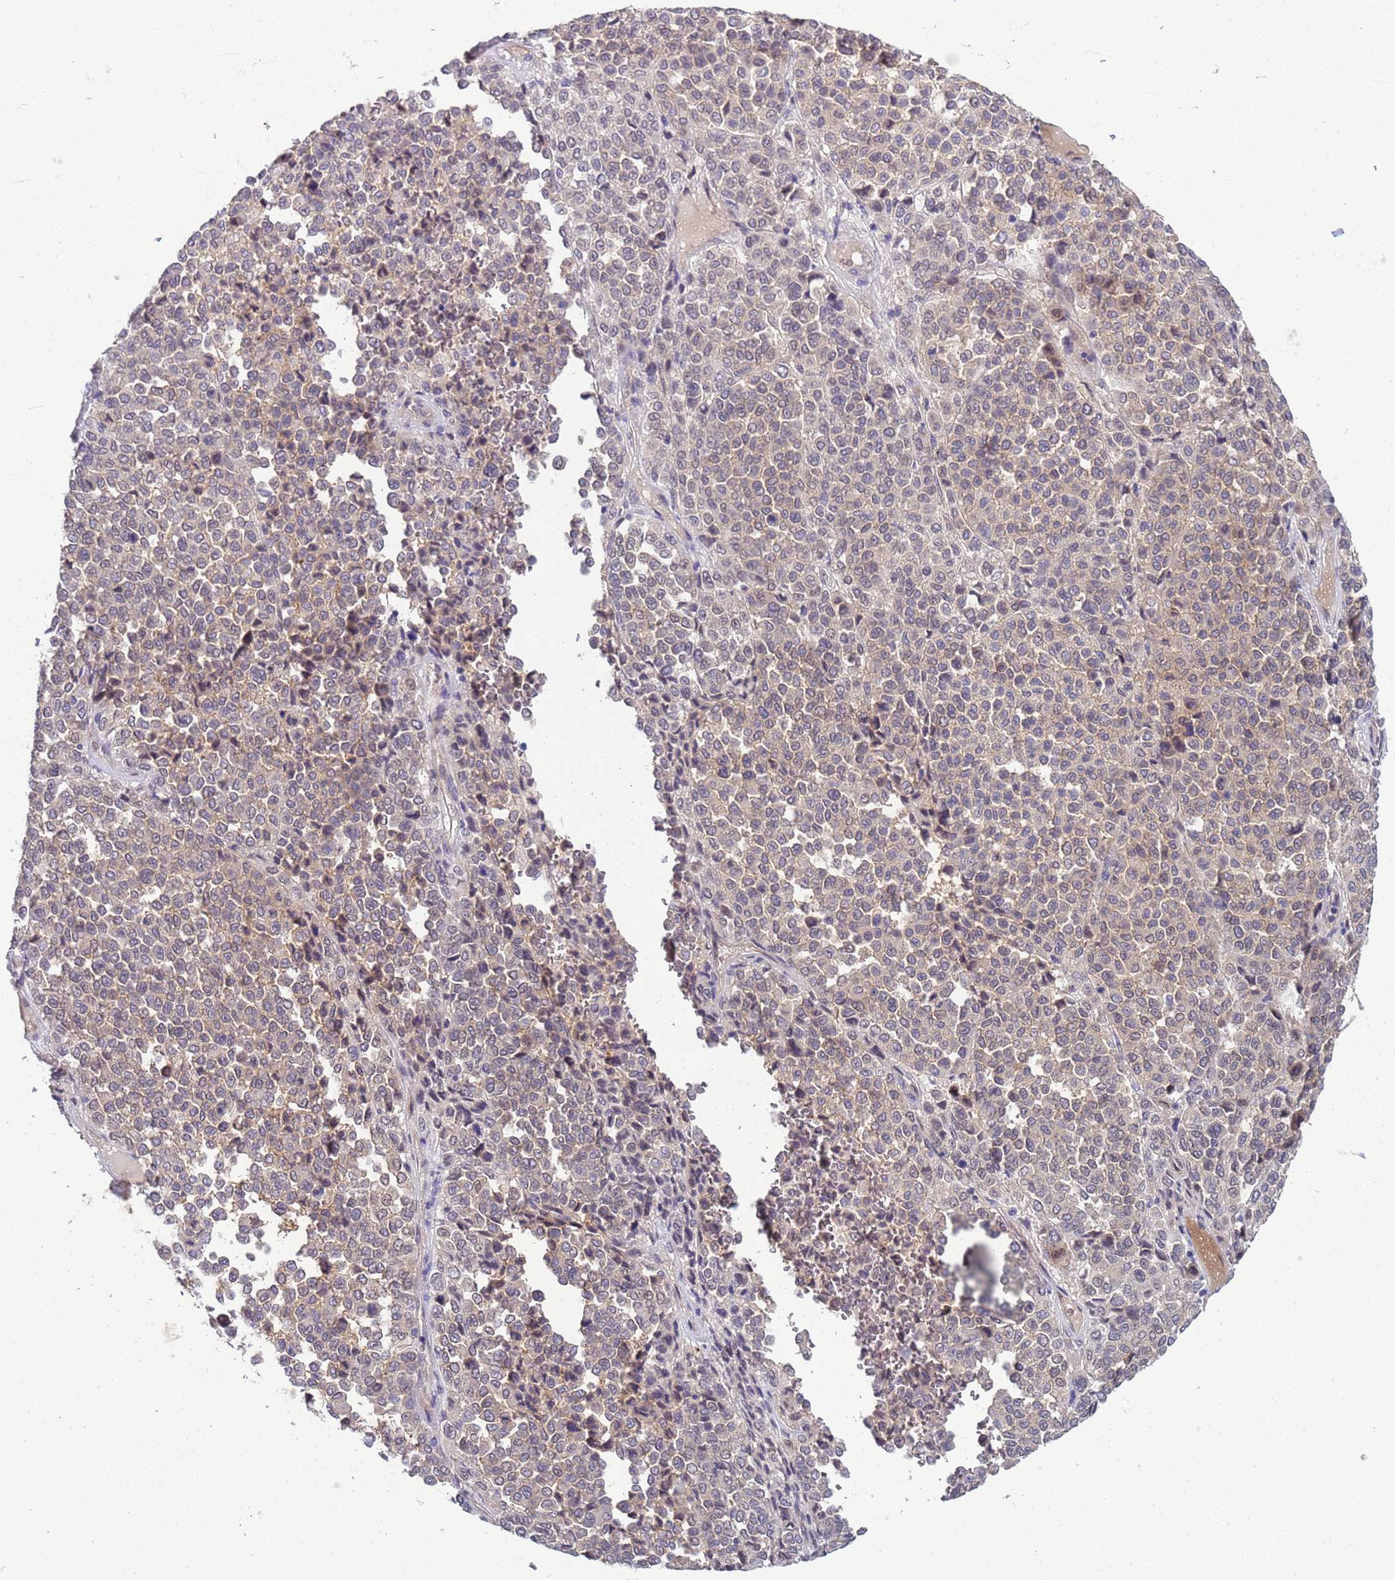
{"staining": {"intensity": "weak", "quantity": "<25%", "location": "cytoplasmic/membranous"}, "tissue": "melanoma", "cell_type": "Tumor cells", "image_type": "cancer", "snomed": [{"axis": "morphology", "description": "Malignant melanoma, Metastatic site"}, {"axis": "topography", "description": "Pancreas"}], "caption": "Tumor cells show no significant staining in melanoma.", "gene": "TRMT10A", "patient": {"sex": "female", "age": 30}}